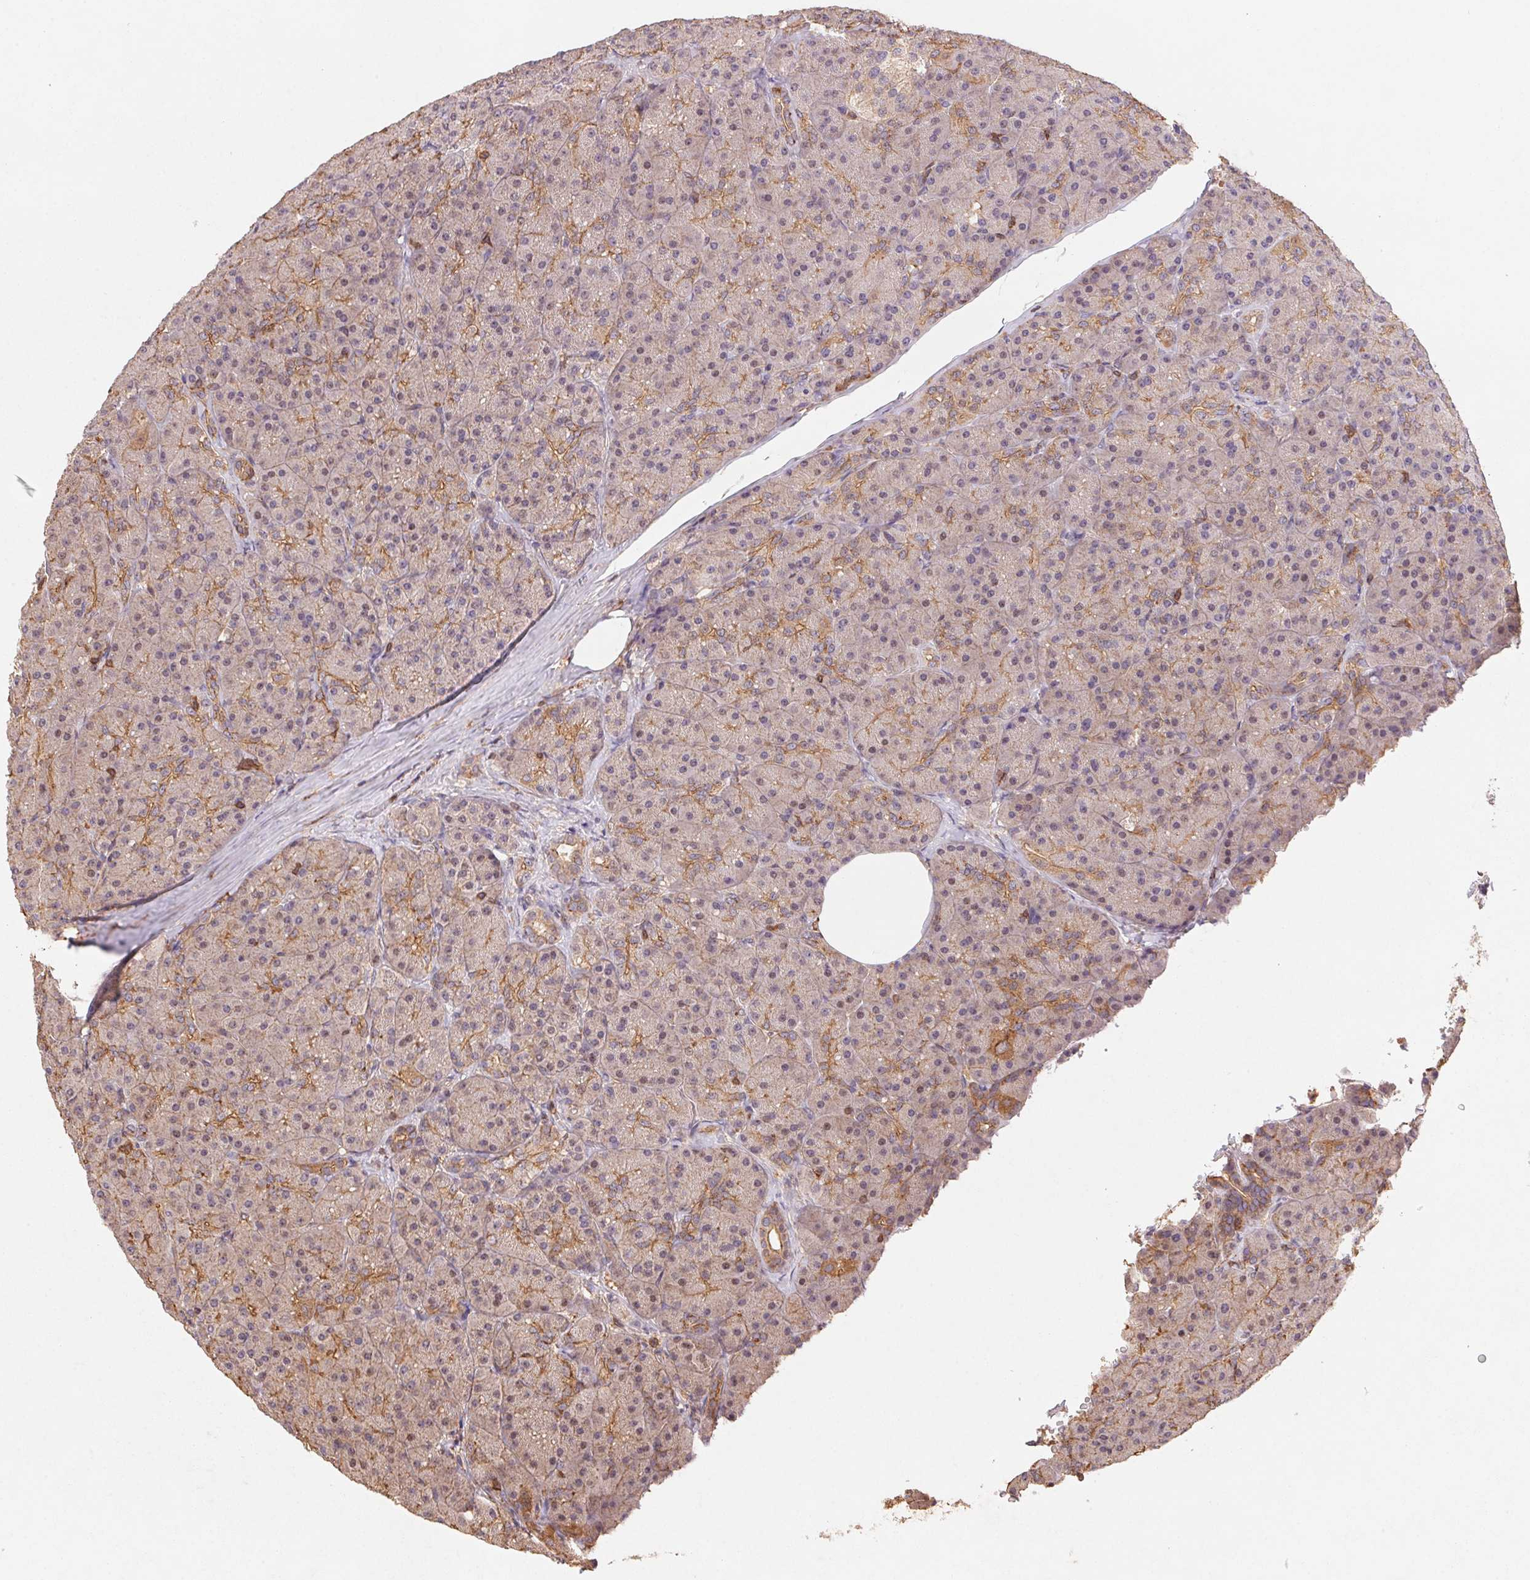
{"staining": {"intensity": "moderate", "quantity": "25%-75%", "location": "cytoplasmic/membranous"}, "tissue": "pancreas", "cell_type": "Exocrine glandular cells", "image_type": "normal", "snomed": [{"axis": "morphology", "description": "Normal tissue, NOS"}, {"axis": "topography", "description": "Pancreas"}], "caption": "Immunohistochemistry image of benign pancreas stained for a protein (brown), which shows medium levels of moderate cytoplasmic/membranous positivity in about 25%-75% of exocrine glandular cells.", "gene": "ATG10", "patient": {"sex": "male", "age": 57}}